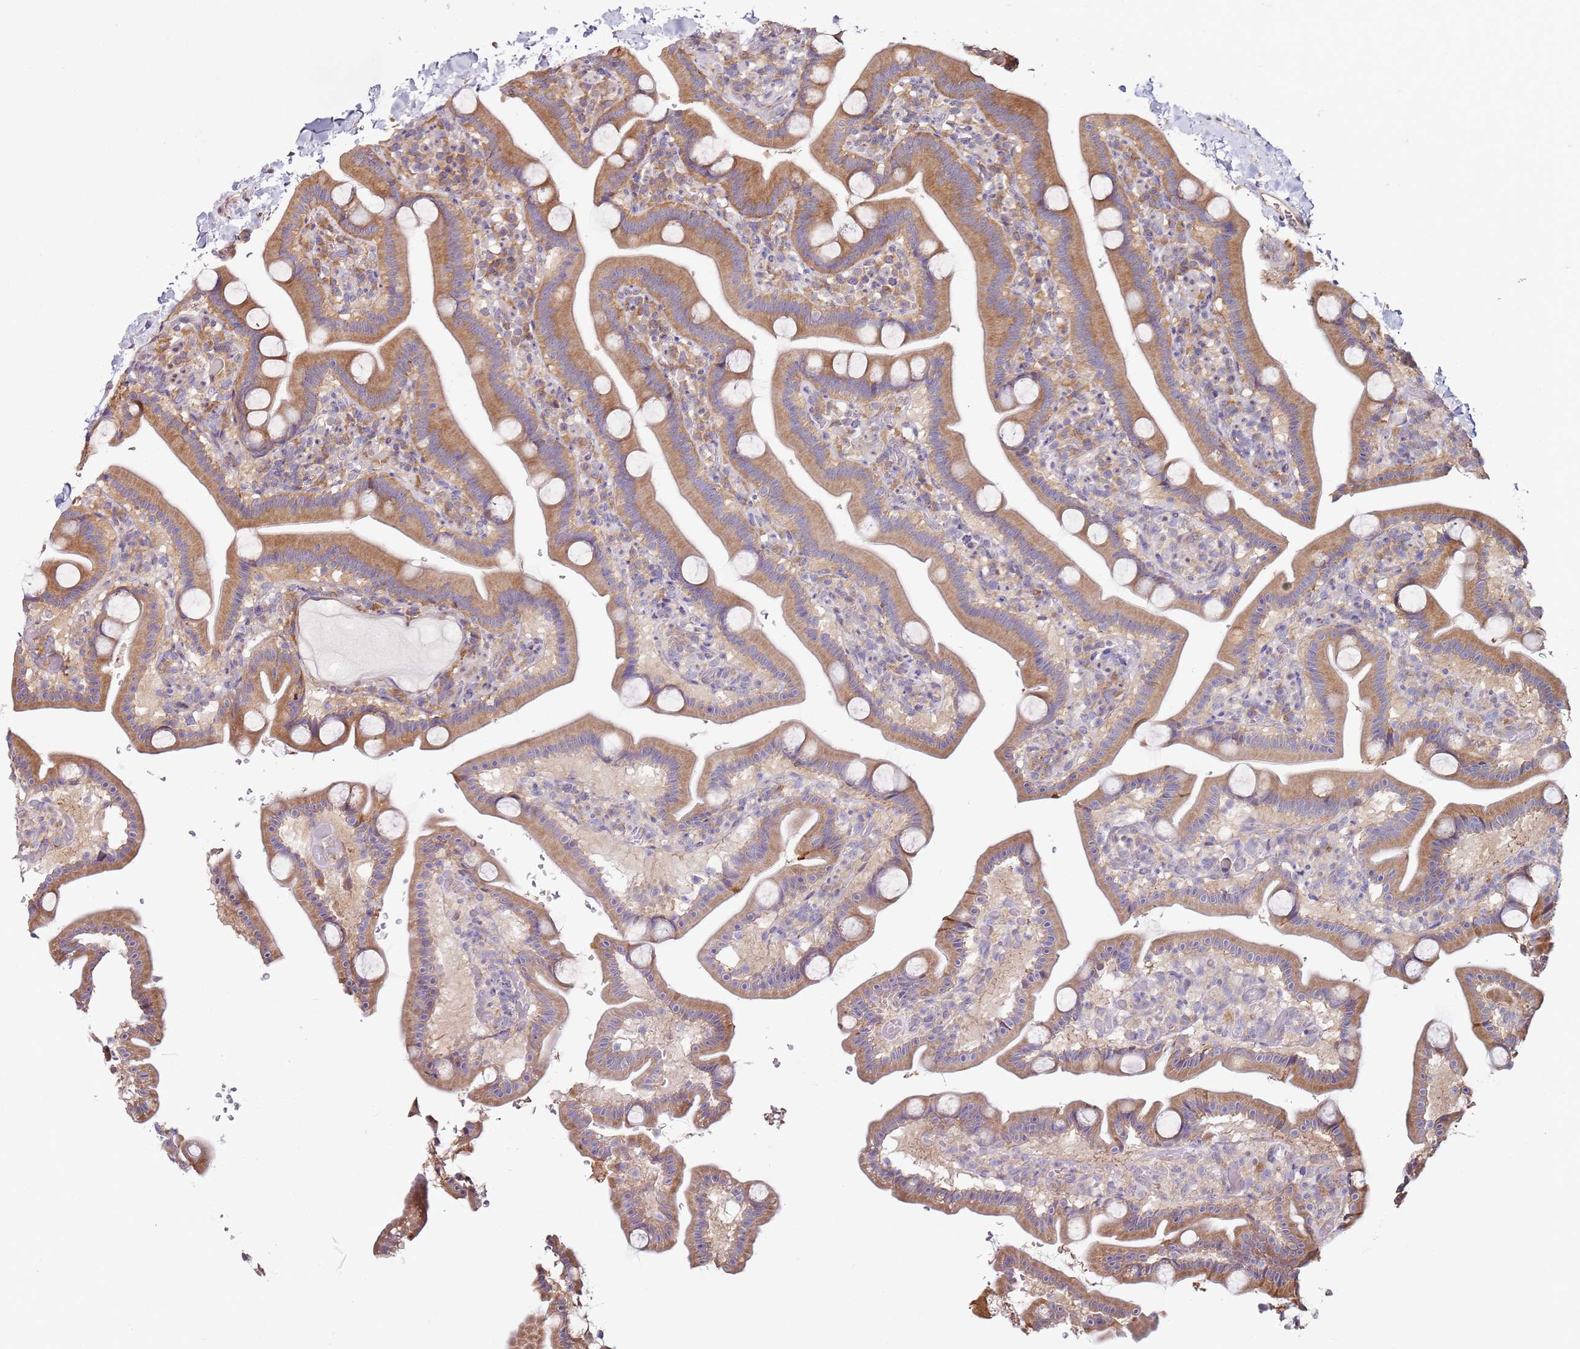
{"staining": {"intensity": "moderate", "quantity": ">75%", "location": "cytoplasmic/membranous"}, "tissue": "duodenum", "cell_type": "Glandular cells", "image_type": "normal", "snomed": [{"axis": "morphology", "description": "Normal tissue, NOS"}, {"axis": "topography", "description": "Duodenum"}], "caption": "DAB (3,3'-diaminobenzidine) immunohistochemical staining of normal duodenum exhibits moderate cytoplasmic/membranous protein staining in approximately >75% of glandular cells. (Stains: DAB in brown, nuclei in blue, Microscopy: brightfield microscopy at high magnification).", "gene": "RPS3A", "patient": {"sex": "male", "age": 55}}